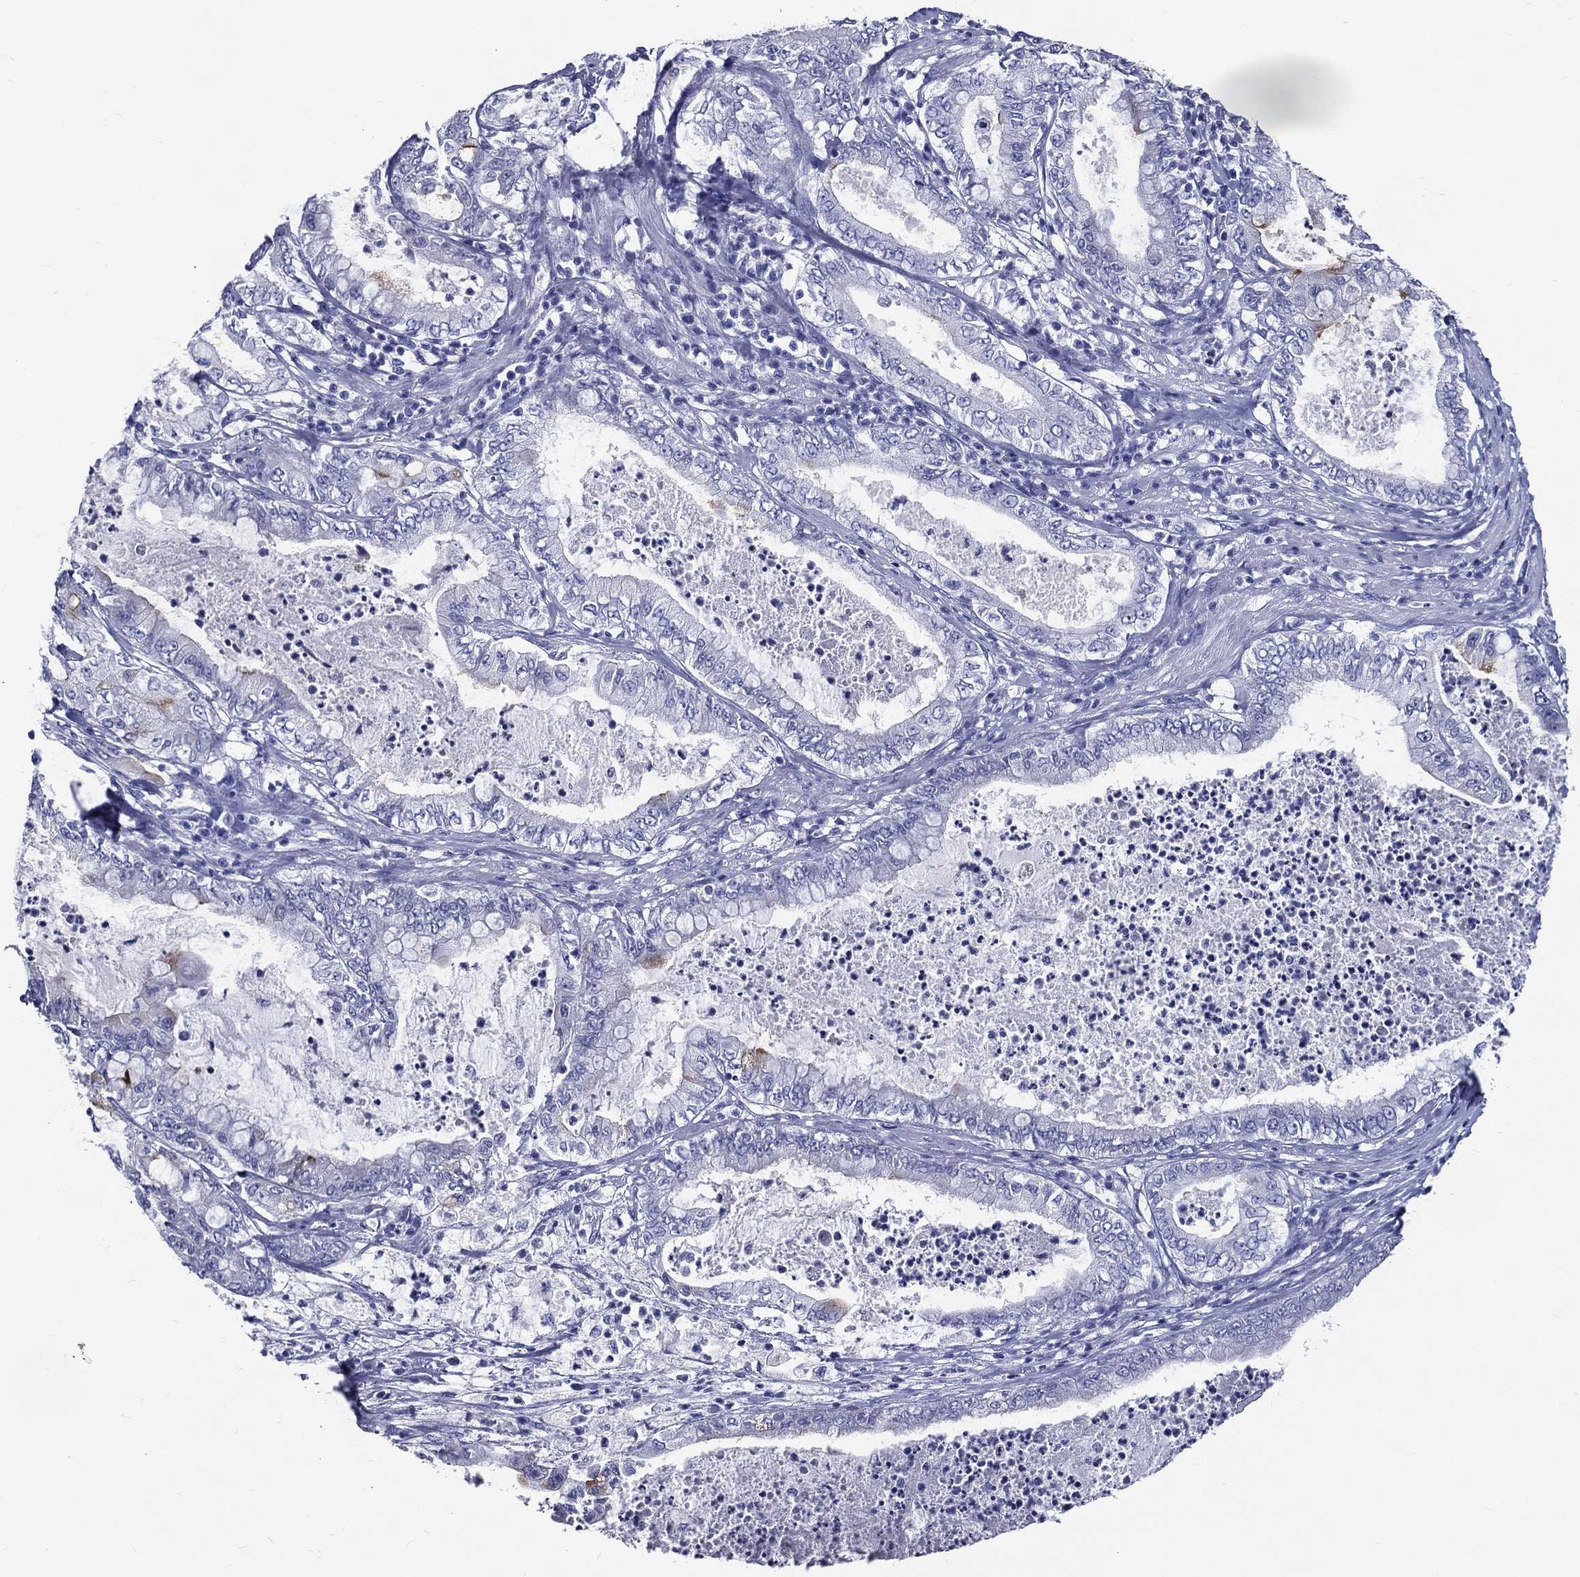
{"staining": {"intensity": "negative", "quantity": "none", "location": "none"}, "tissue": "pancreatic cancer", "cell_type": "Tumor cells", "image_type": "cancer", "snomed": [{"axis": "morphology", "description": "Adenocarcinoma, NOS"}, {"axis": "topography", "description": "Pancreas"}], "caption": "IHC of pancreatic adenocarcinoma reveals no expression in tumor cells.", "gene": "ACE2", "patient": {"sex": "male", "age": 71}}